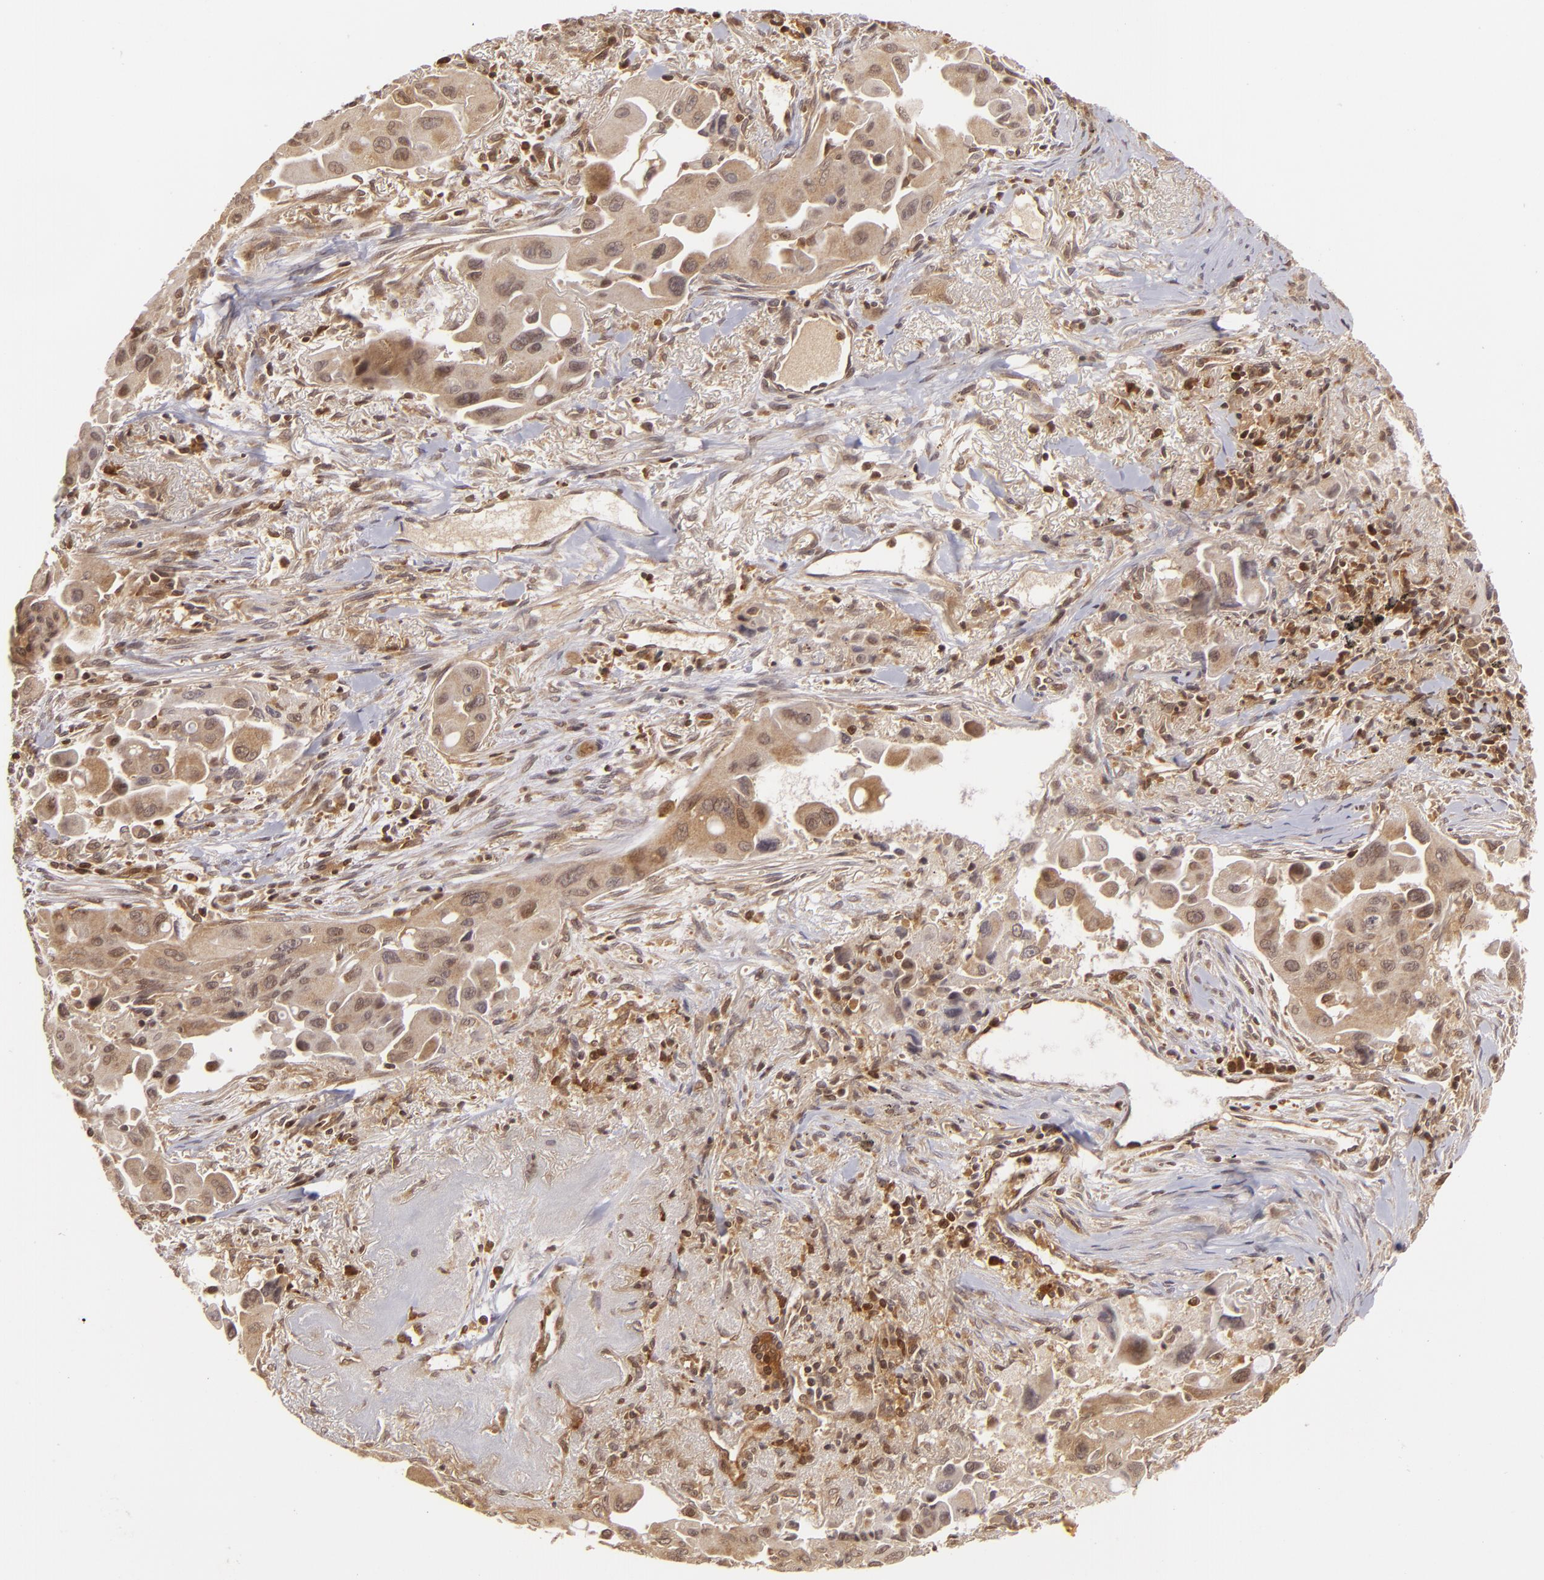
{"staining": {"intensity": "moderate", "quantity": "25%-75%", "location": "cytoplasmic/membranous"}, "tissue": "lung cancer", "cell_type": "Tumor cells", "image_type": "cancer", "snomed": [{"axis": "morphology", "description": "Adenocarcinoma, NOS"}, {"axis": "topography", "description": "Lung"}], "caption": "Approximately 25%-75% of tumor cells in adenocarcinoma (lung) exhibit moderate cytoplasmic/membranous protein positivity as visualized by brown immunohistochemical staining.", "gene": "ZBTB33", "patient": {"sex": "male", "age": 68}}